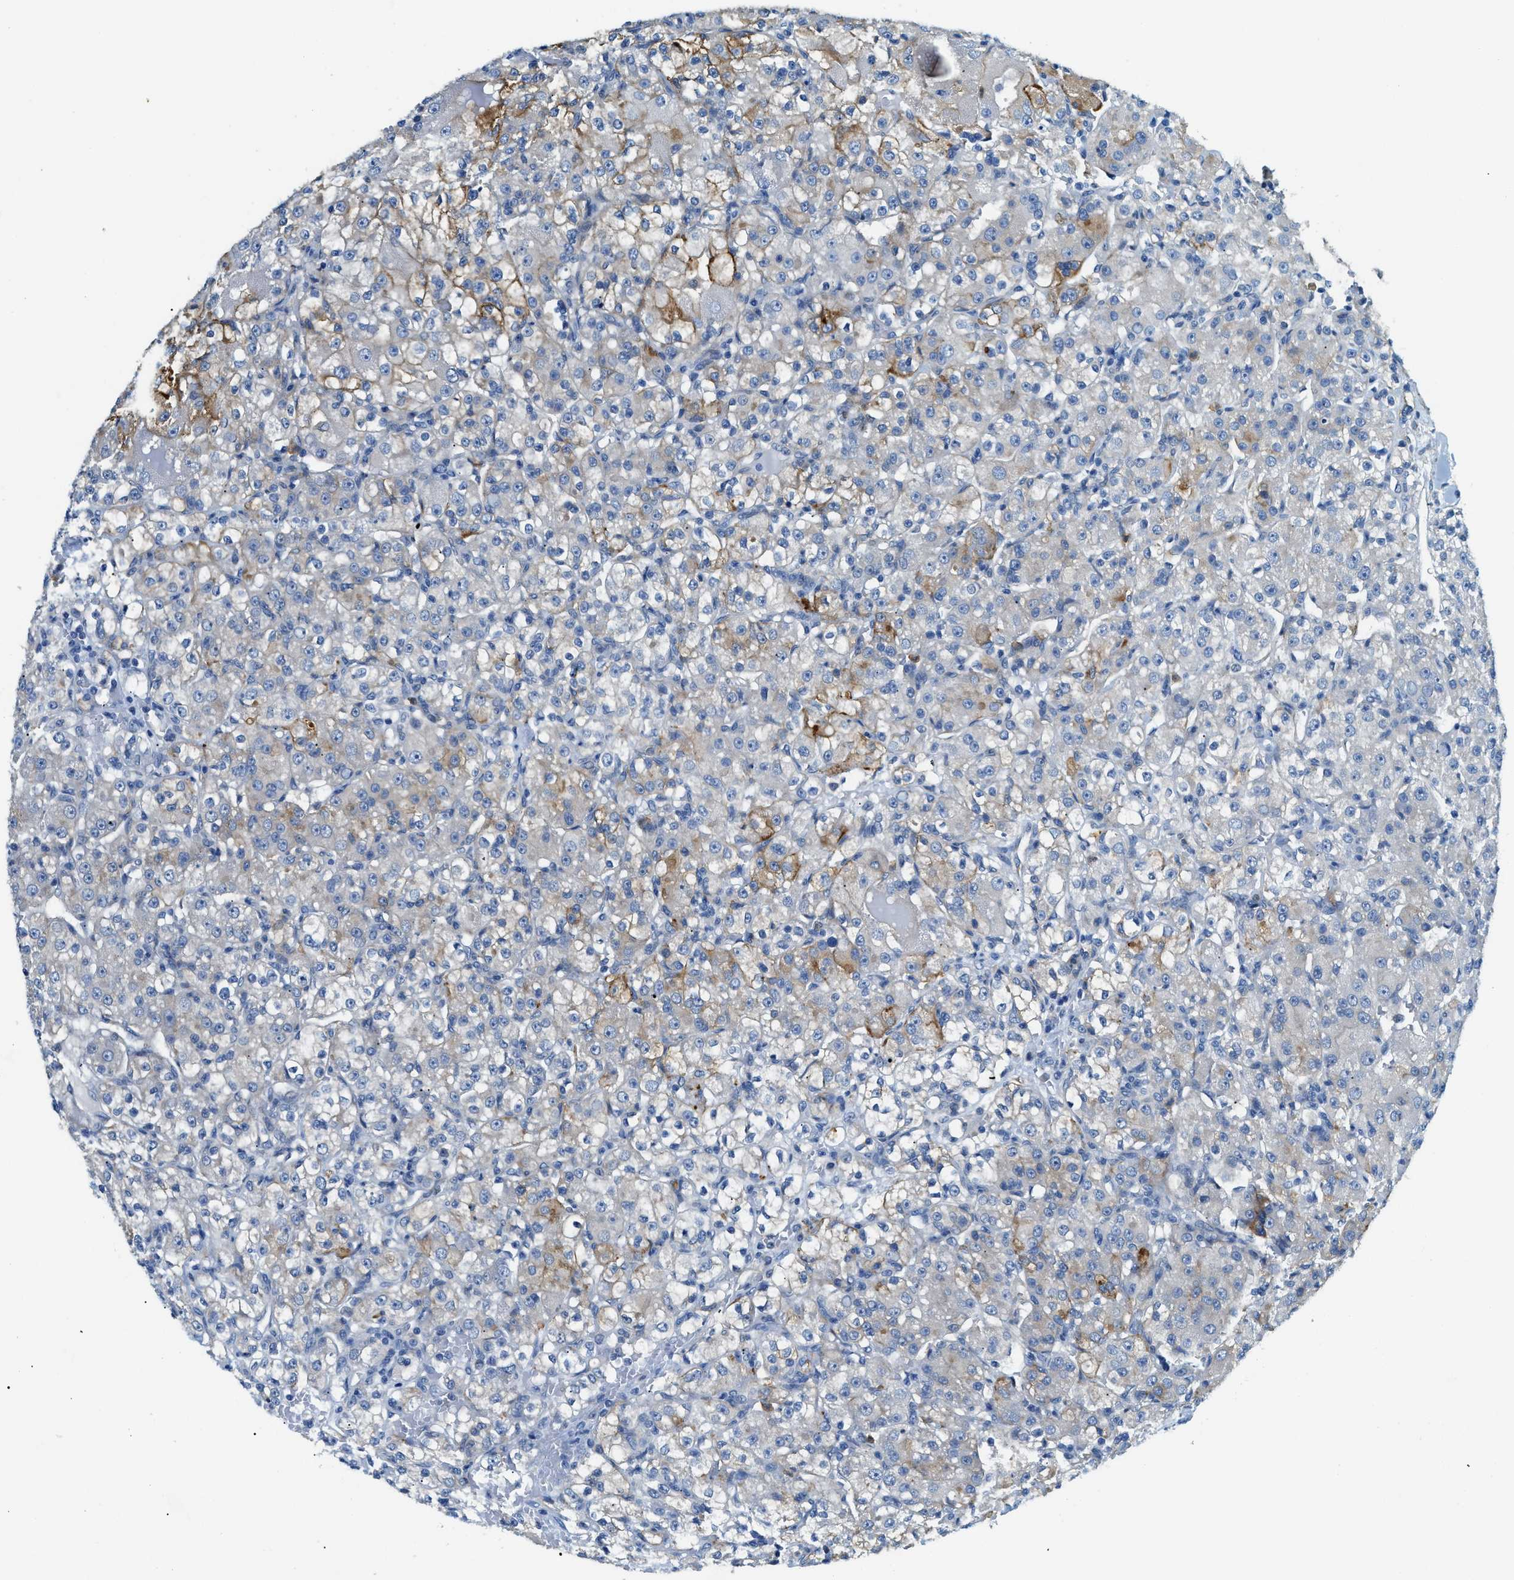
{"staining": {"intensity": "moderate", "quantity": "25%-75%", "location": "cytoplasmic/membranous"}, "tissue": "renal cancer", "cell_type": "Tumor cells", "image_type": "cancer", "snomed": [{"axis": "morphology", "description": "Normal tissue, NOS"}, {"axis": "morphology", "description": "Adenocarcinoma, NOS"}, {"axis": "topography", "description": "Kidney"}], "caption": "Renal cancer stained for a protein (brown) reveals moderate cytoplasmic/membranous positive staining in about 25%-75% of tumor cells.", "gene": "ZDHHC13", "patient": {"sex": "male", "age": 61}}